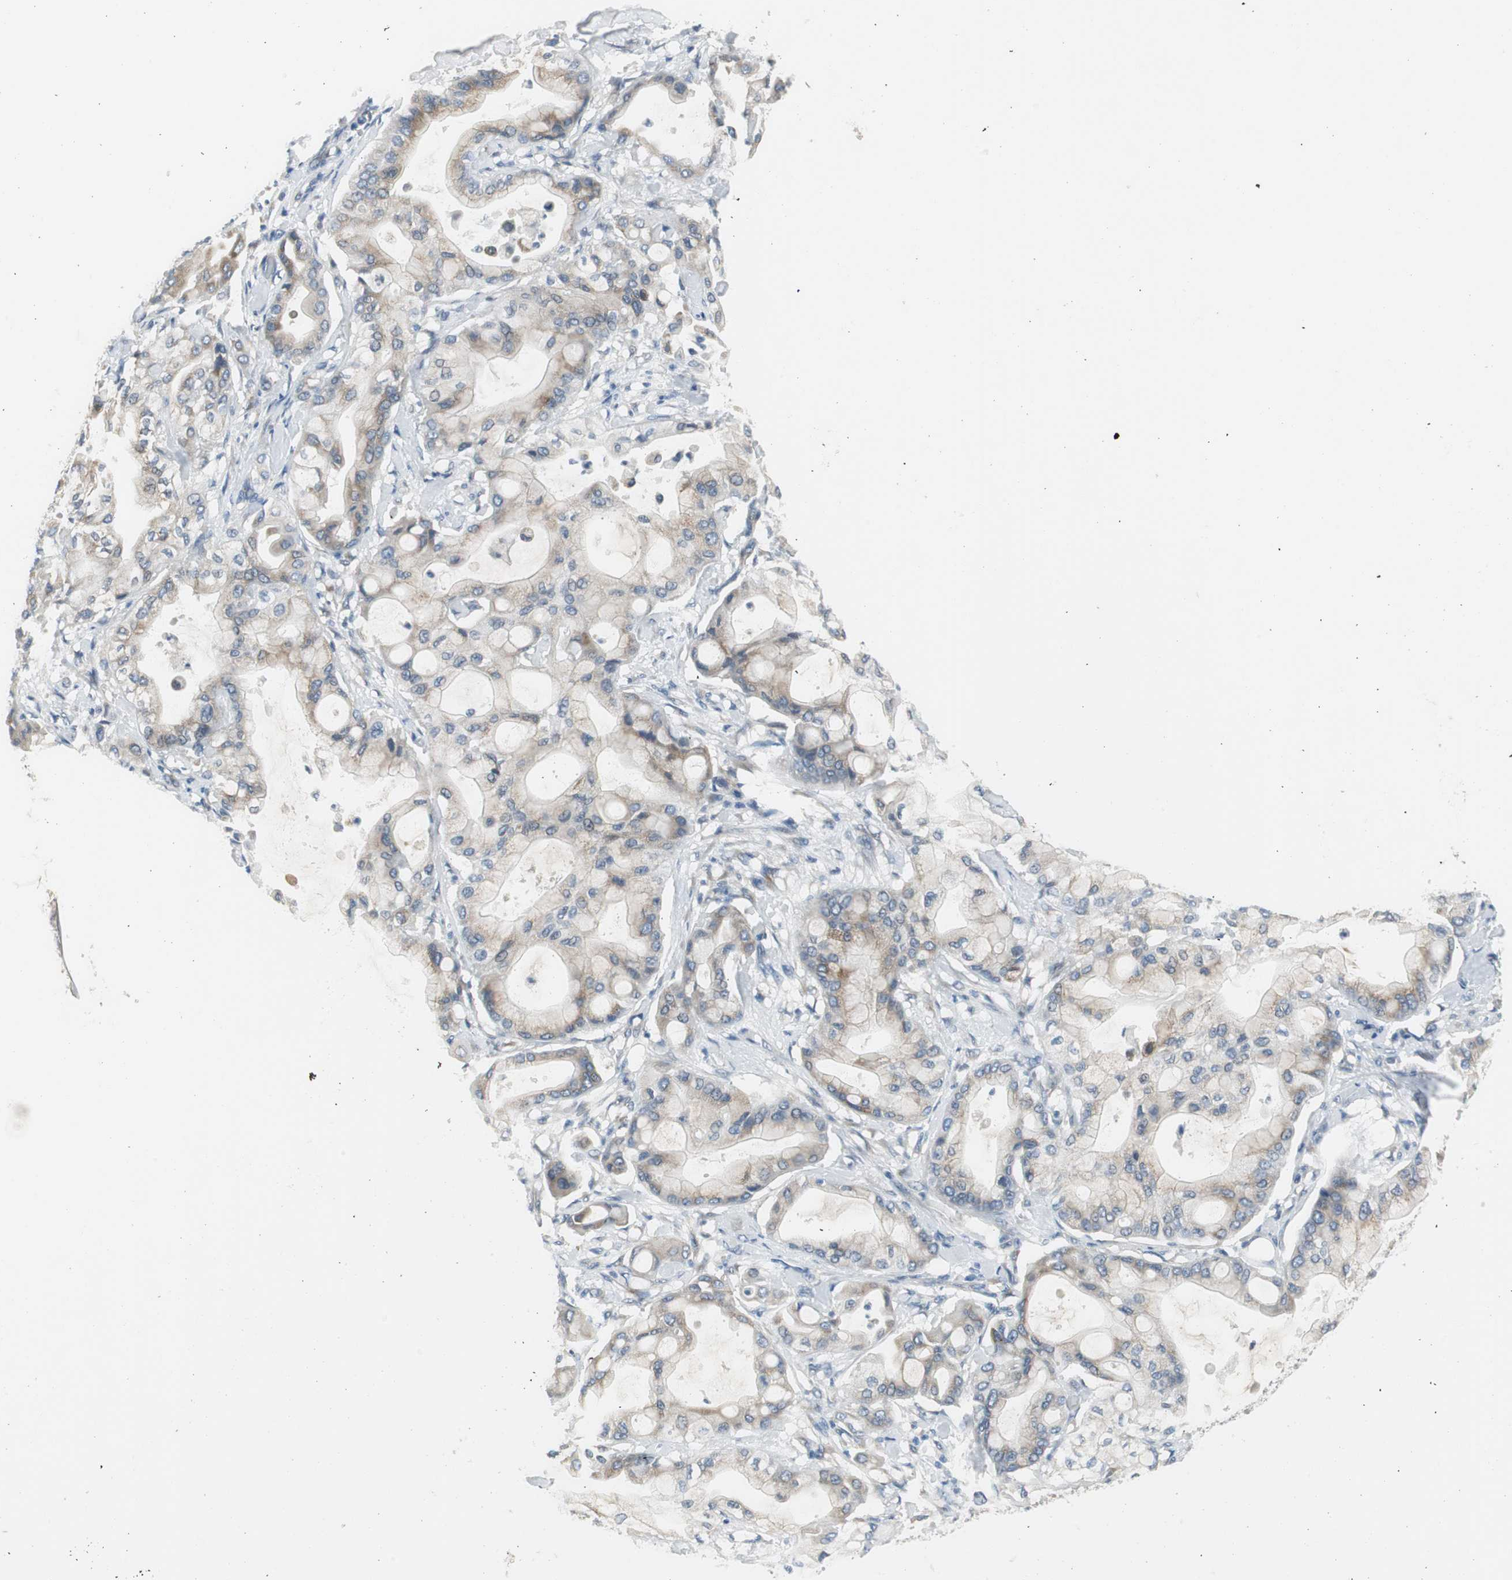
{"staining": {"intensity": "weak", "quantity": ">75%", "location": "cytoplasmic/membranous"}, "tissue": "pancreatic cancer", "cell_type": "Tumor cells", "image_type": "cancer", "snomed": [{"axis": "morphology", "description": "Adenocarcinoma, NOS"}, {"axis": "morphology", "description": "Adenocarcinoma, metastatic, NOS"}, {"axis": "topography", "description": "Lymph node"}, {"axis": "topography", "description": "Pancreas"}, {"axis": "topography", "description": "Duodenum"}], "caption": "IHC photomicrograph of human metastatic adenocarcinoma (pancreatic) stained for a protein (brown), which reveals low levels of weak cytoplasmic/membranous positivity in approximately >75% of tumor cells.", "gene": "PLAA", "patient": {"sex": "female", "age": 64}}